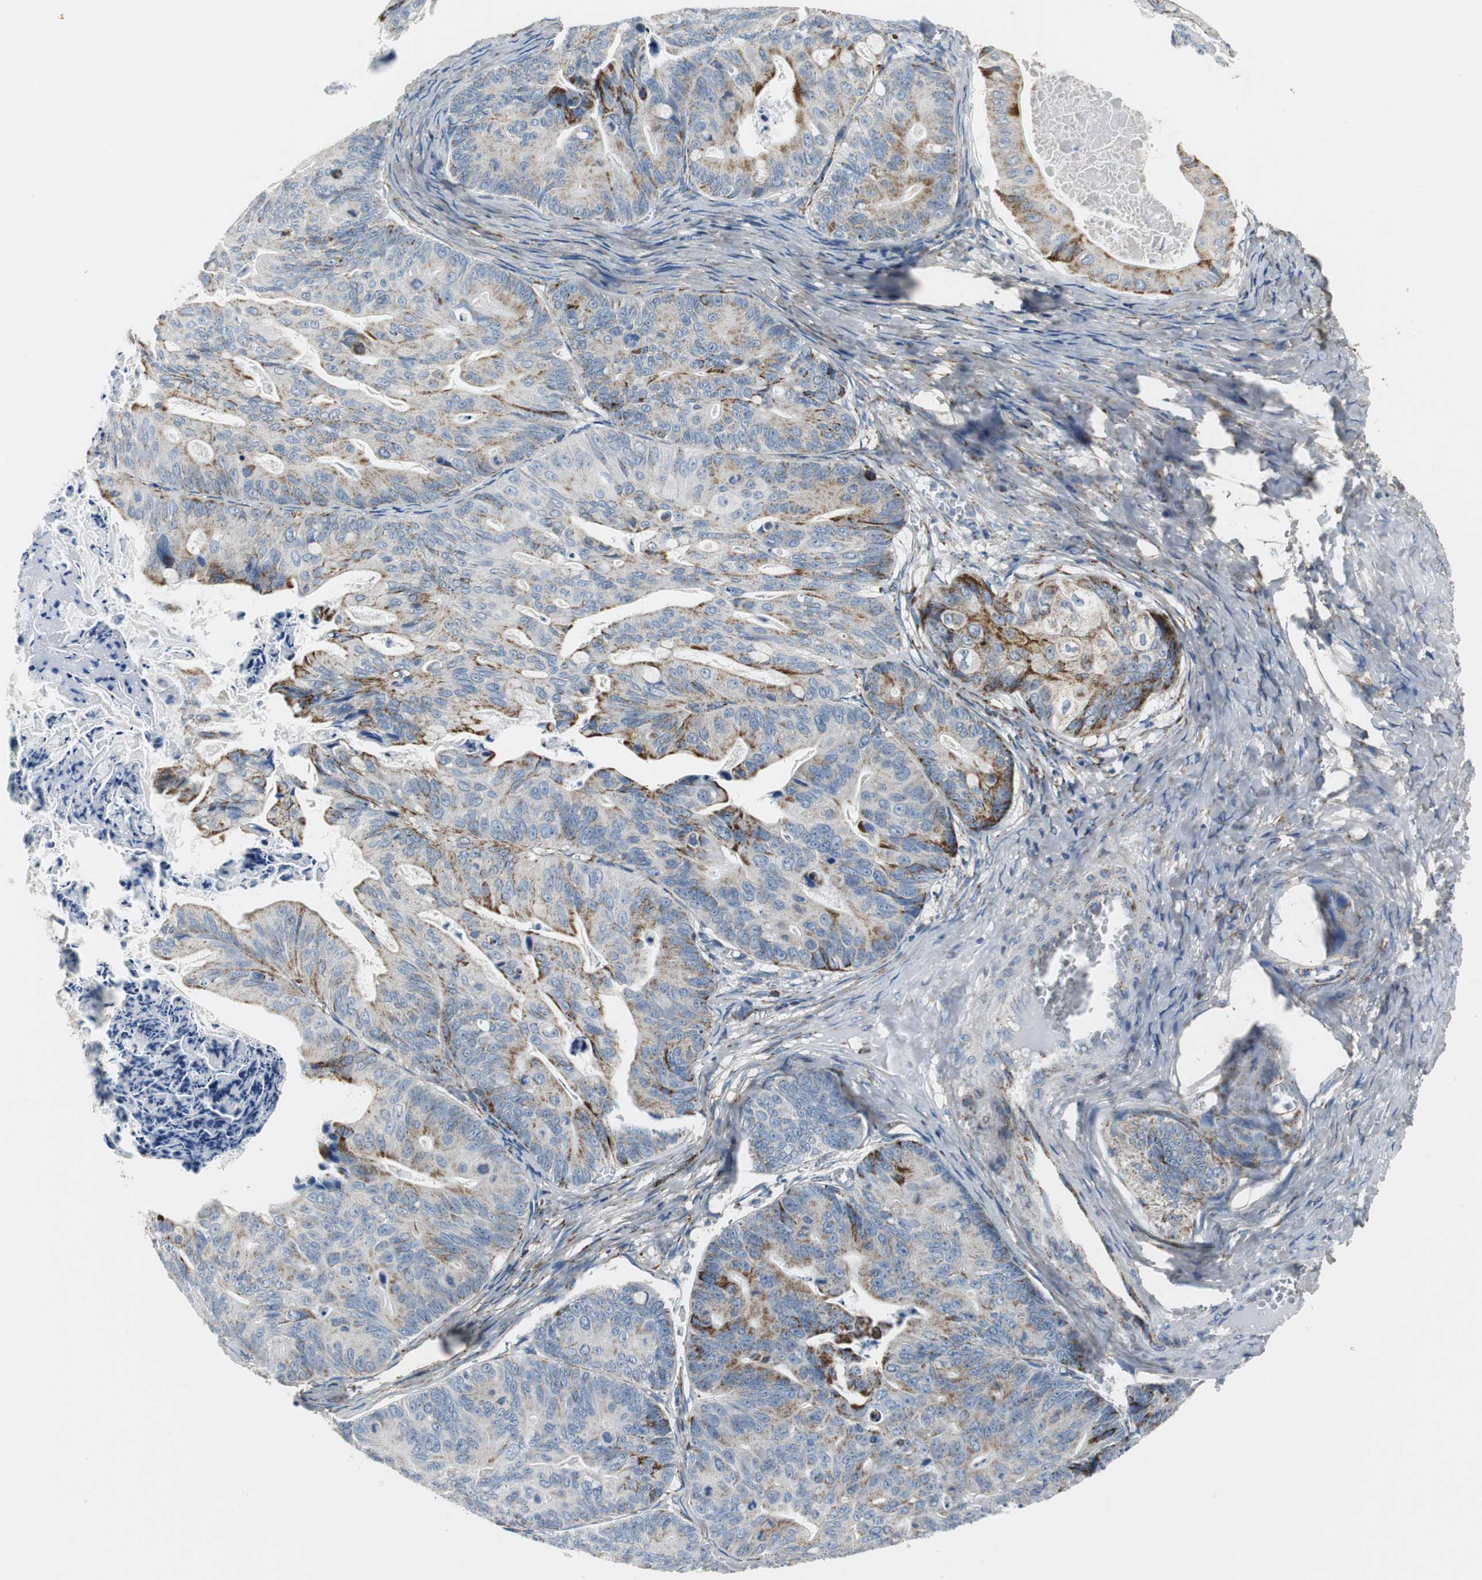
{"staining": {"intensity": "strong", "quantity": "25%-75%", "location": "cytoplasmic/membranous"}, "tissue": "ovarian cancer", "cell_type": "Tumor cells", "image_type": "cancer", "snomed": [{"axis": "morphology", "description": "Cystadenocarcinoma, mucinous, NOS"}, {"axis": "topography", "description": "Ovary"}], "caption": "Brown immunohistochemical staining in ovarian cancer (mucinous cystadenocarcinoma) displays strong cytoplasmic/membranous positivity in approximately 25%-75% of tumor cells.", "gene": "C1QTNF7", "patient": {"sex": "female", "age": 36}}